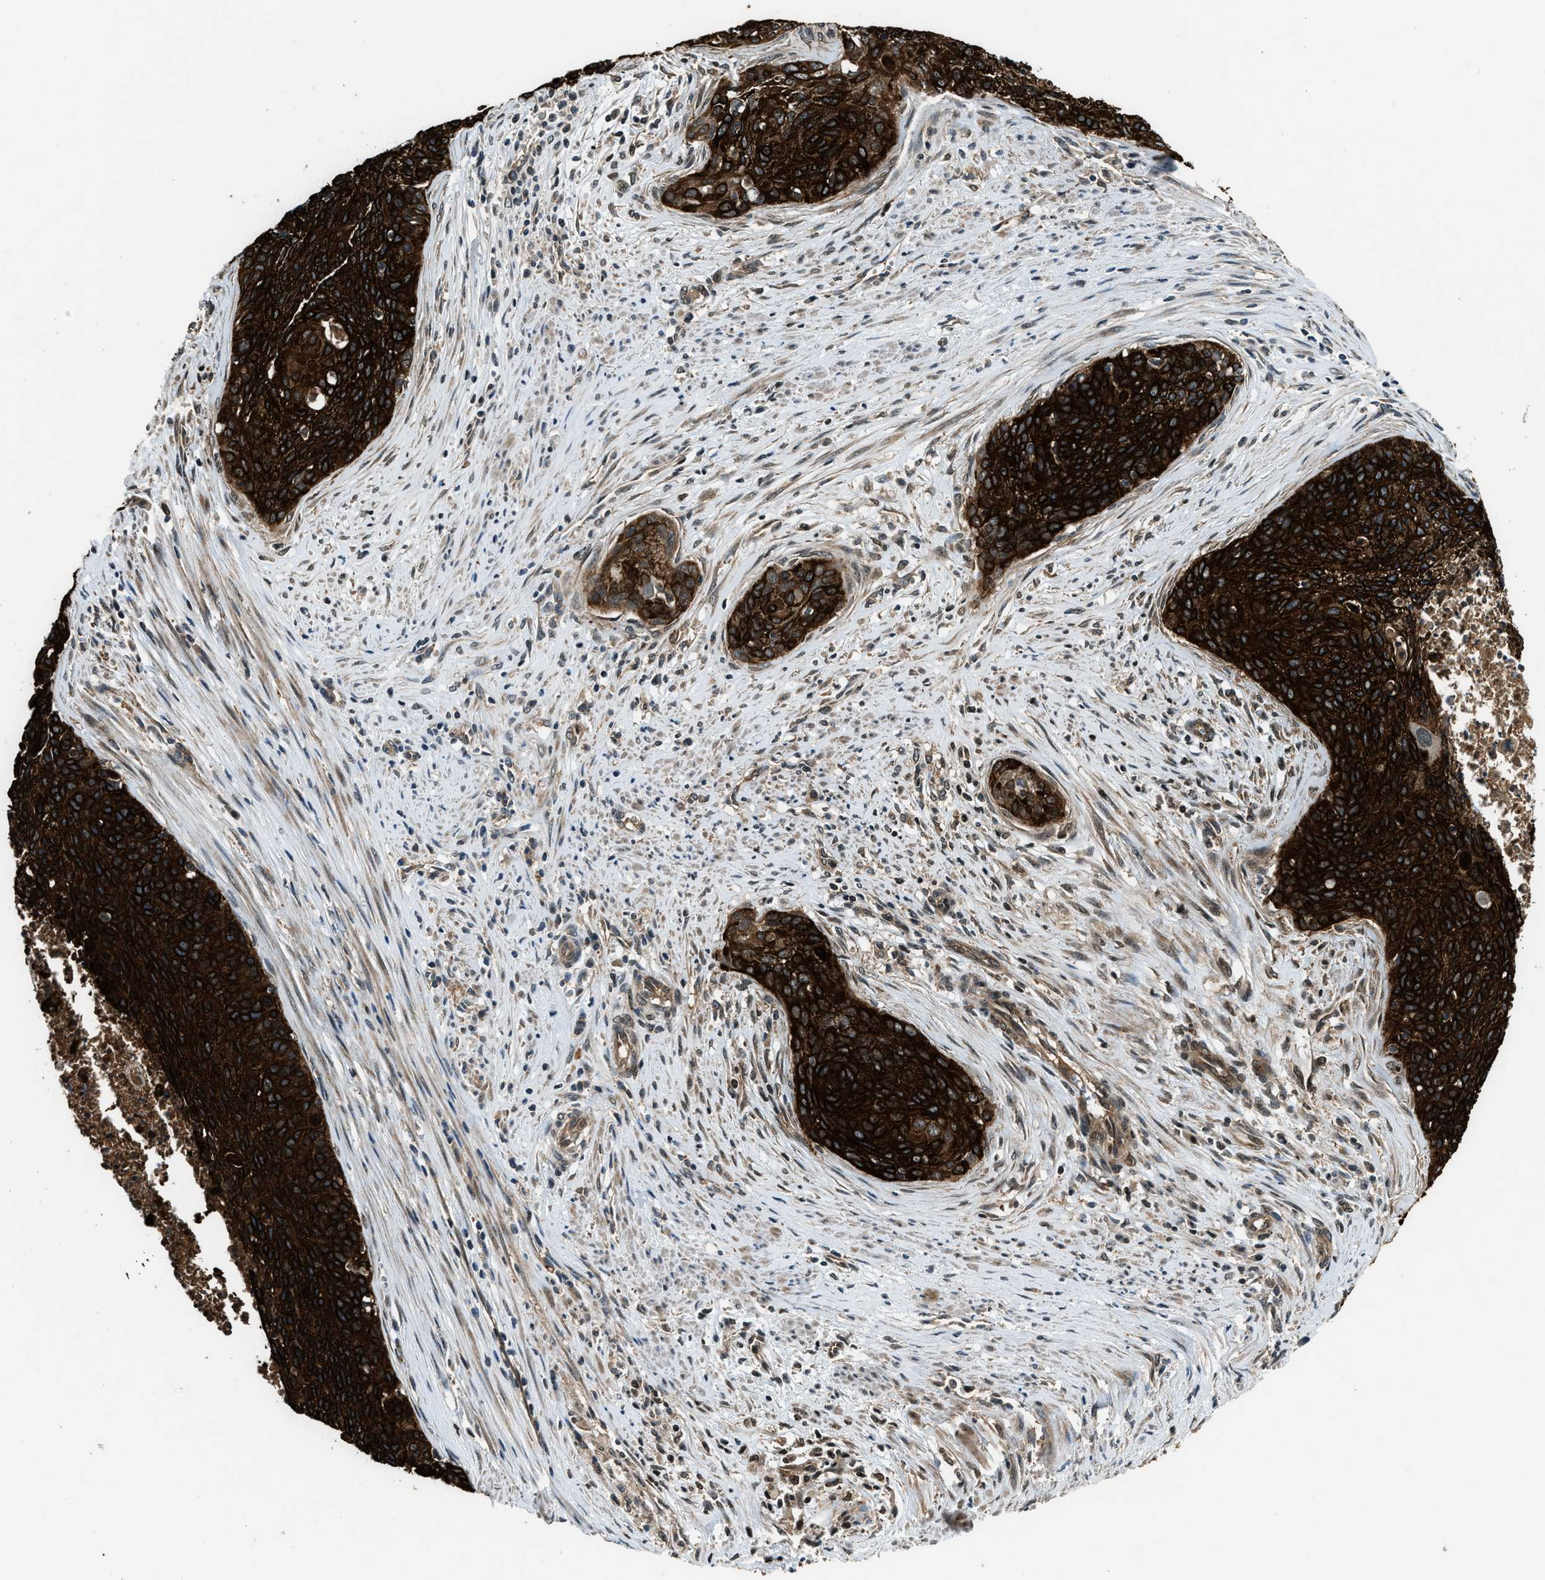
{"staining": {"intensity": "strong", "quantity": ">75%", "location": "cytoplasmic/membranous"}, "tissue": "cervical cancer", "cell_type": "Tumor cells", "image_type": "cancer", "snomed": [{"axis": "morphology", "description": "Squamous cell carcinoma, NOS"}, {"axis": "topography", "description": "Cervix"}], "caption": "Protein expression analysis of squamous cell carcinoma (cervical) shows strong cytoplasmic/membranous expression in approximately >75% of tumor cells. (brown staining indicates protein expression, while blue staining denotes nuclei).", "gene": "IL3RA", "patient": {"sex": "female", "age": 55}}